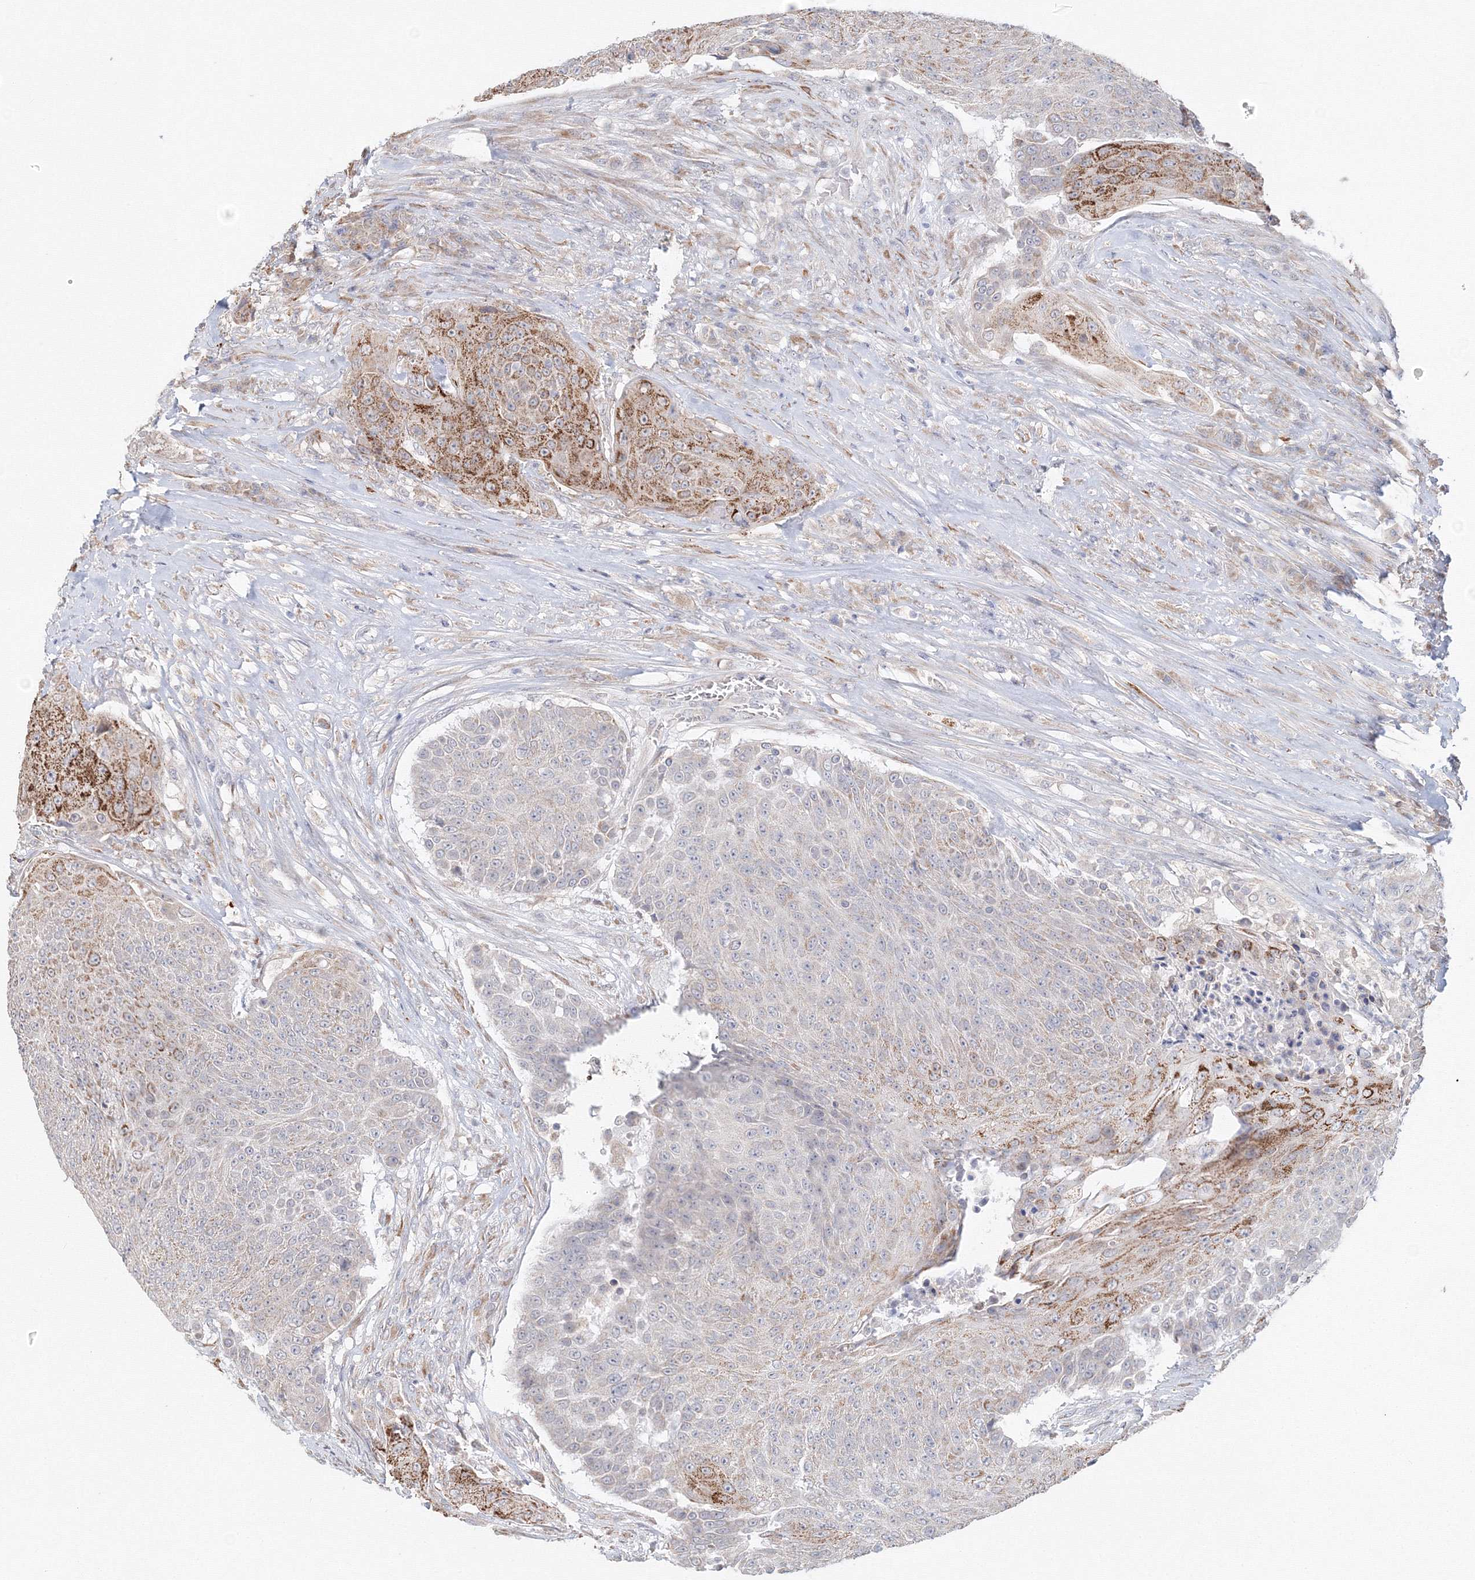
{"staining": {"intensity": "moderate", "quantity": "25%-75%", "location": "cytoplasmic/membranous"}, "tissue": "urothelial cancer", "cell_type": "Tumor cells", "image_type": "cancer", "snomed": [{"axis": "morphology", "description": "Urothelial carcinoma, High grade"}, {"axis": "topography", "description": "Urinary bladder"}], "caption": "Protein expression analysis of human urothelial cancer reveals moderate cytoplasmic/membranous staining in about 25%-75% of tumor cells.", "gene": "DHRS12", "patient": {"sex": "female", "age": 63}}